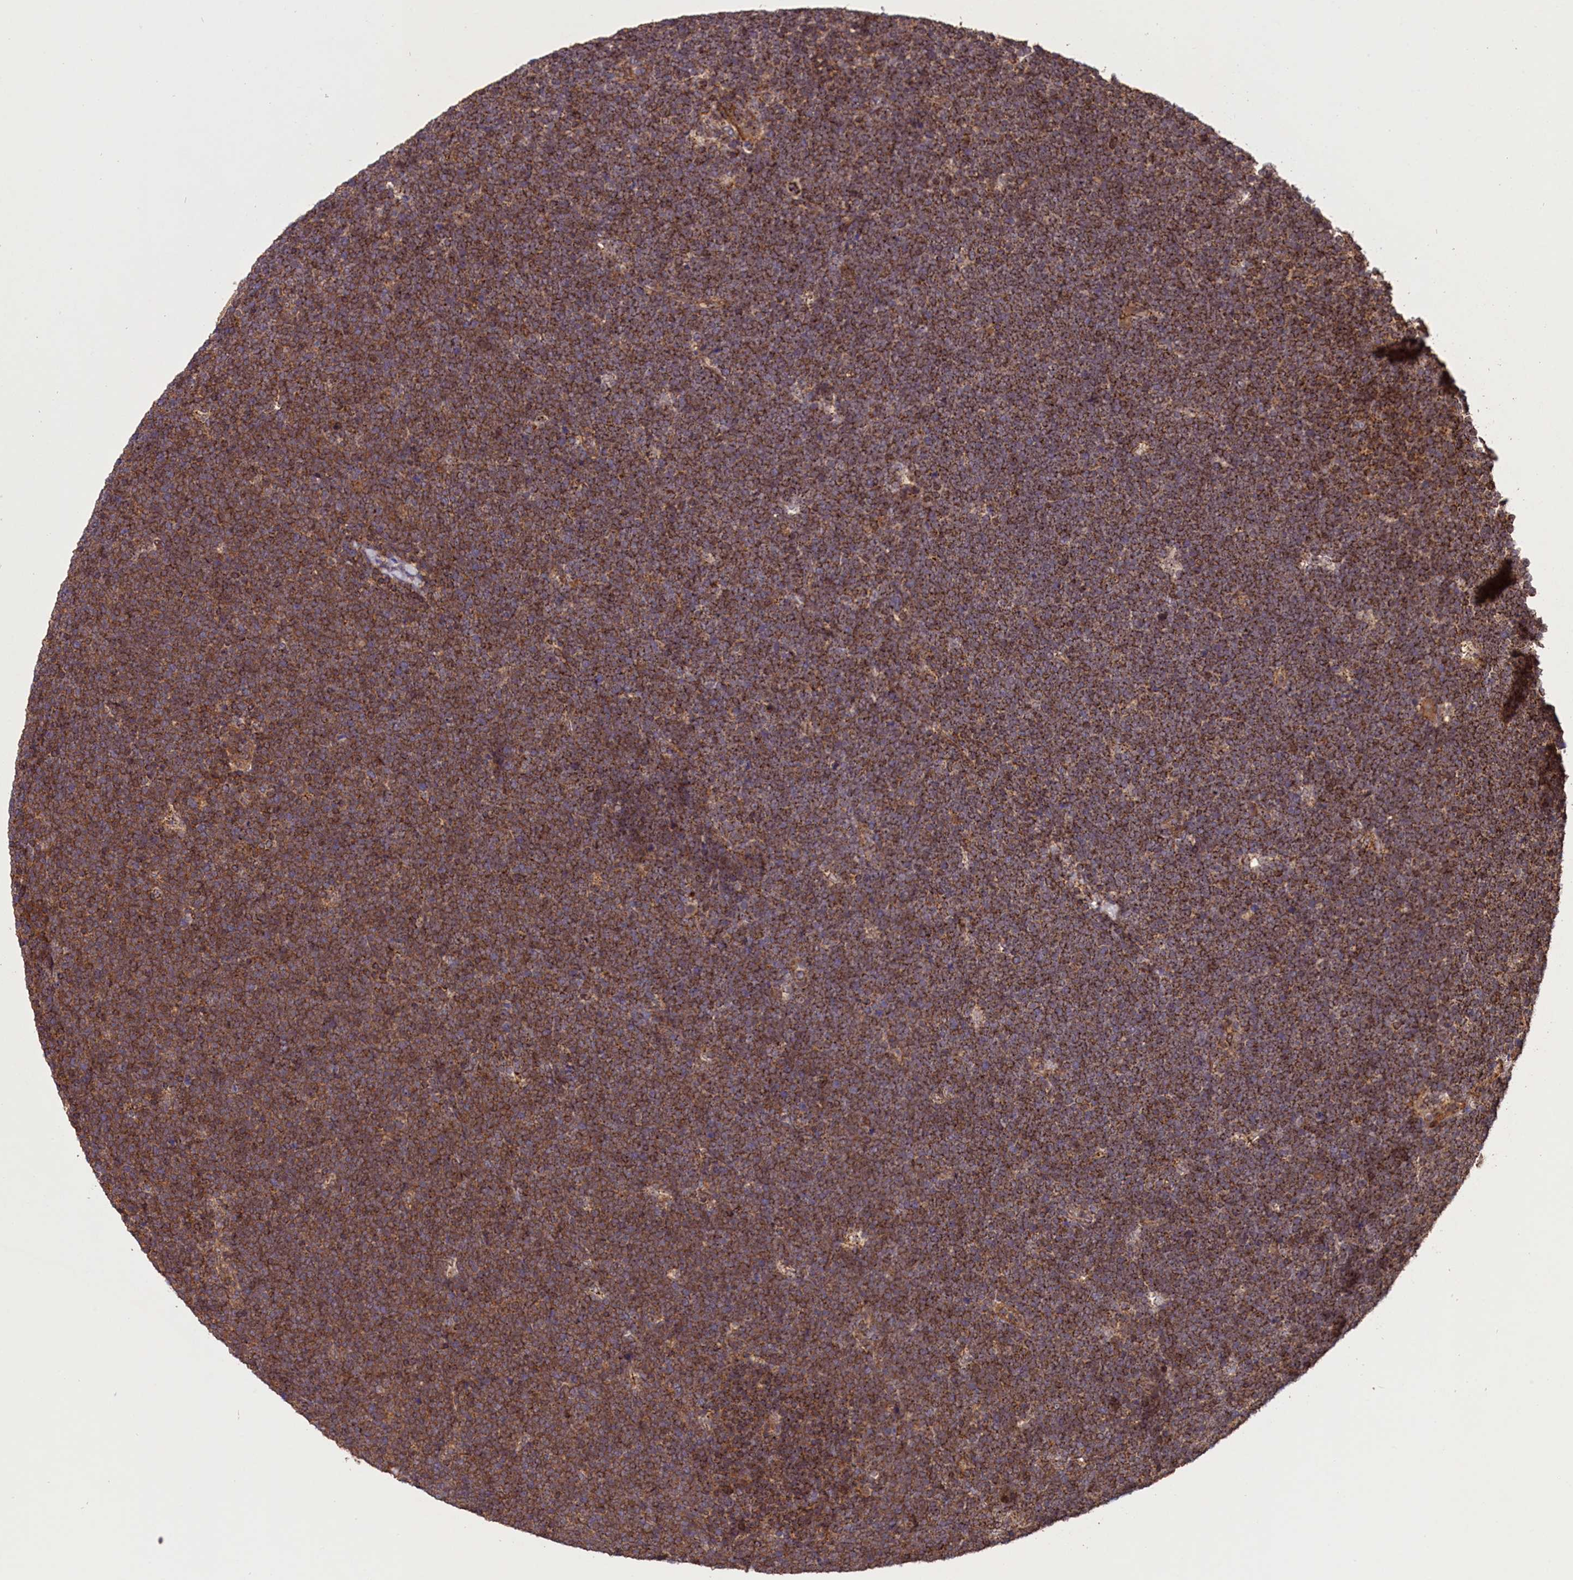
{"staining": {"intensity": "moderate", "quantity": ">75%", "location": "cytoplasmic/membranous"}, "tissue": "lymphoma", "cell_type": "Tumor cells", "image_type": "cancer", "snomed": [{"axis": "morphology", "description": "Malignant lymphoma, non-Hodgkin's type, High grade"}, {"axis": "topography", "description": "Lymph node"}], "caption": "Immunohistochemistry (IHC) staining of malignant lymphoma, non-Hodgkin's type (high-grade), which displays medium levels of moderate cytoplasmic/membranous expression in approximately >75% of tumor cells indicating moderate cytoplasmic/membranous protein staining. The staining was performed using DAB (brown) for protein detection and nuclei were counterstained in hematoxylin (blue).", "gene": "IST1", "patient": {"sex": "male", "age": 13}}